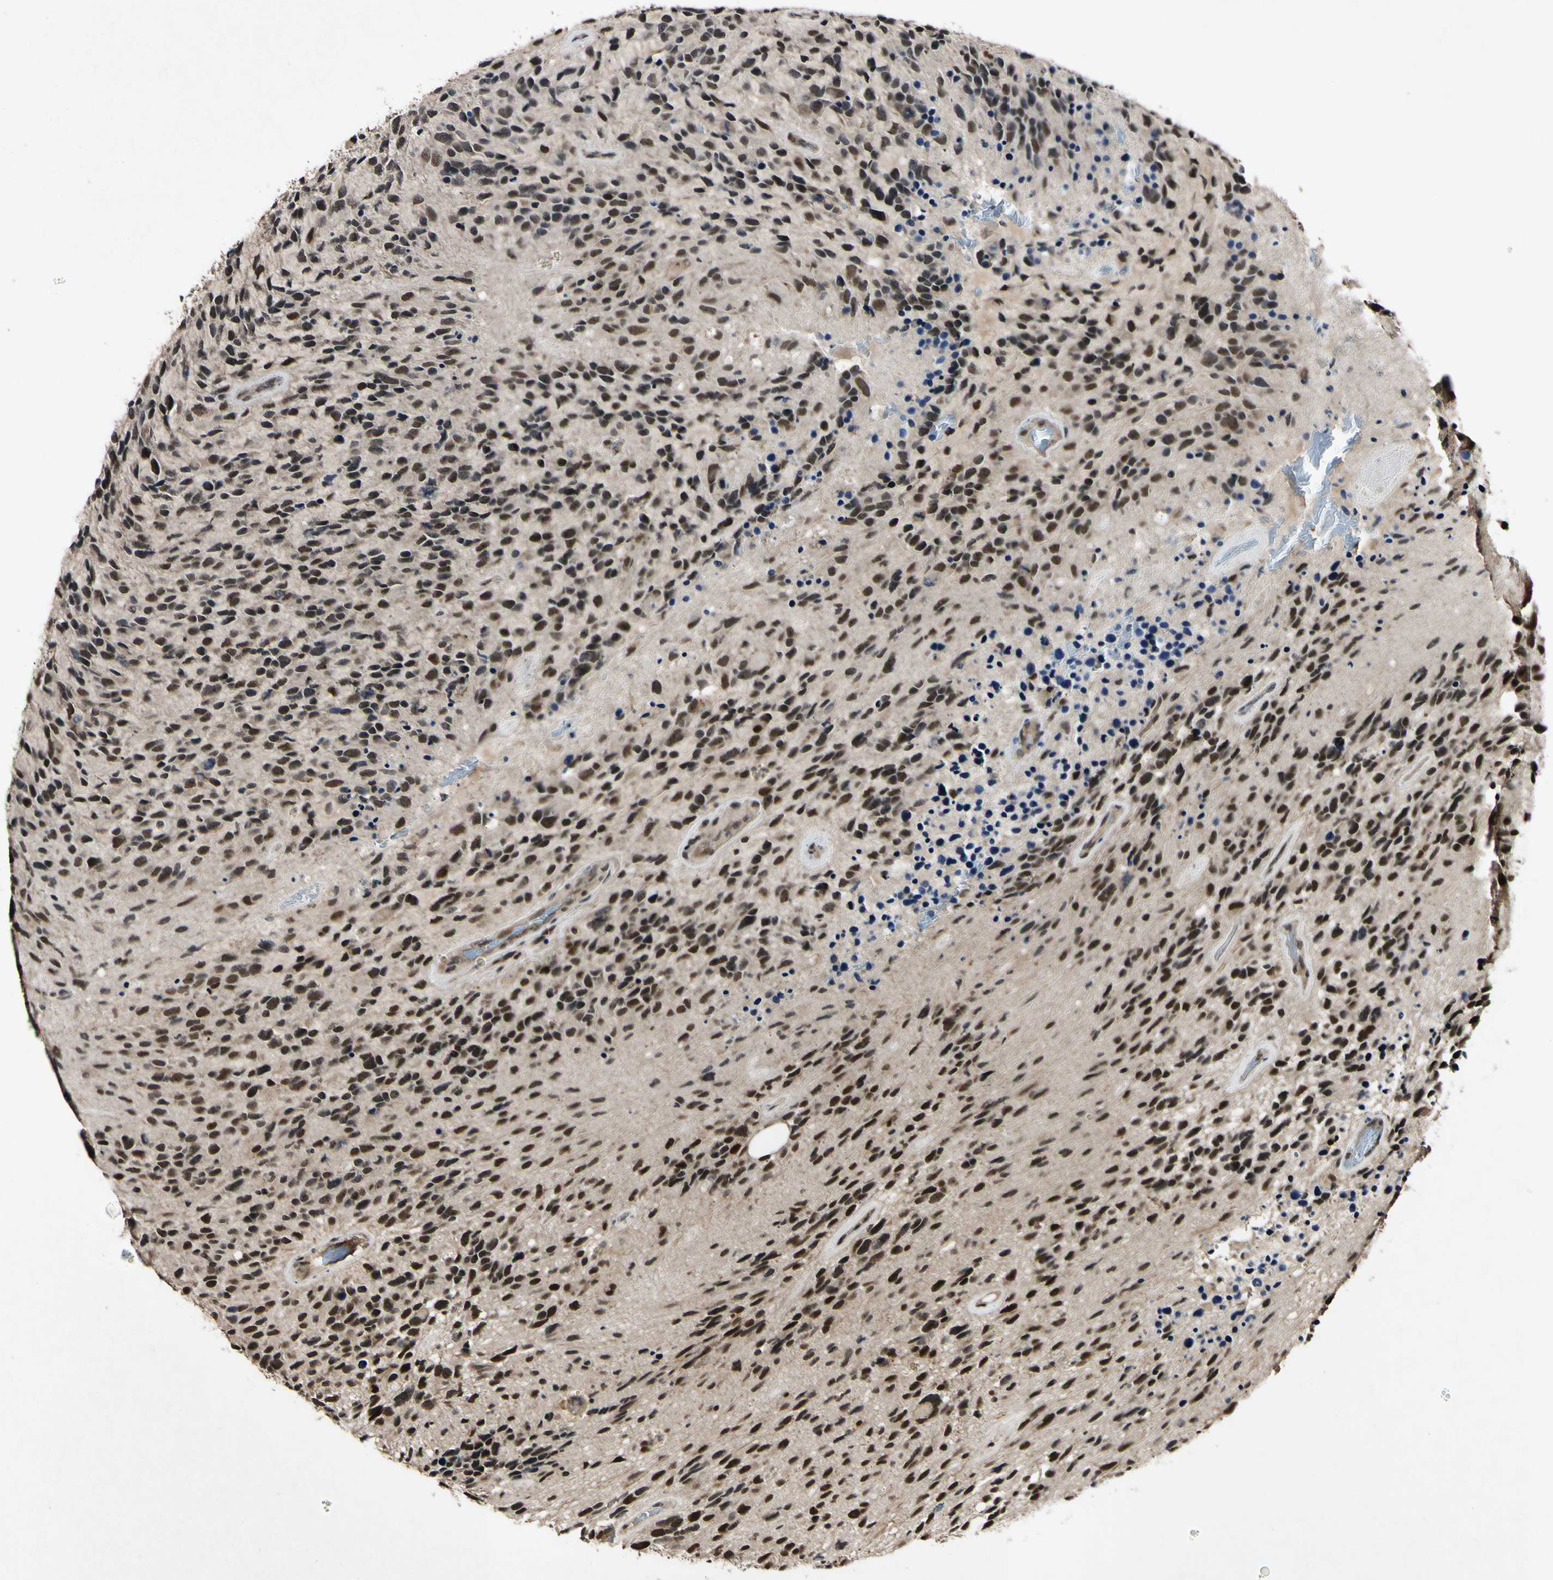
{"staining": {"intensity": "strong", "quantity": "25%-75%", "location": "nuclear"}, "tissue": "glioma", "cell_type": "Tumor cells", "image_type": "cancer", "snomed": [{"axis": "morphology", "description": "Glioma, malignant, High grade"}, {"axis": "topography", "description": "Brain"}], "caption": "This image reveals malignant glioma (high-grade) stained with IHC to label a protein in brown. The nuclear of tumor cells show strong positivity for the protein. Nuclei are counter-stained blue.", "gene": "POLR2F", "patient": {"sex": "female", "age": 58}}